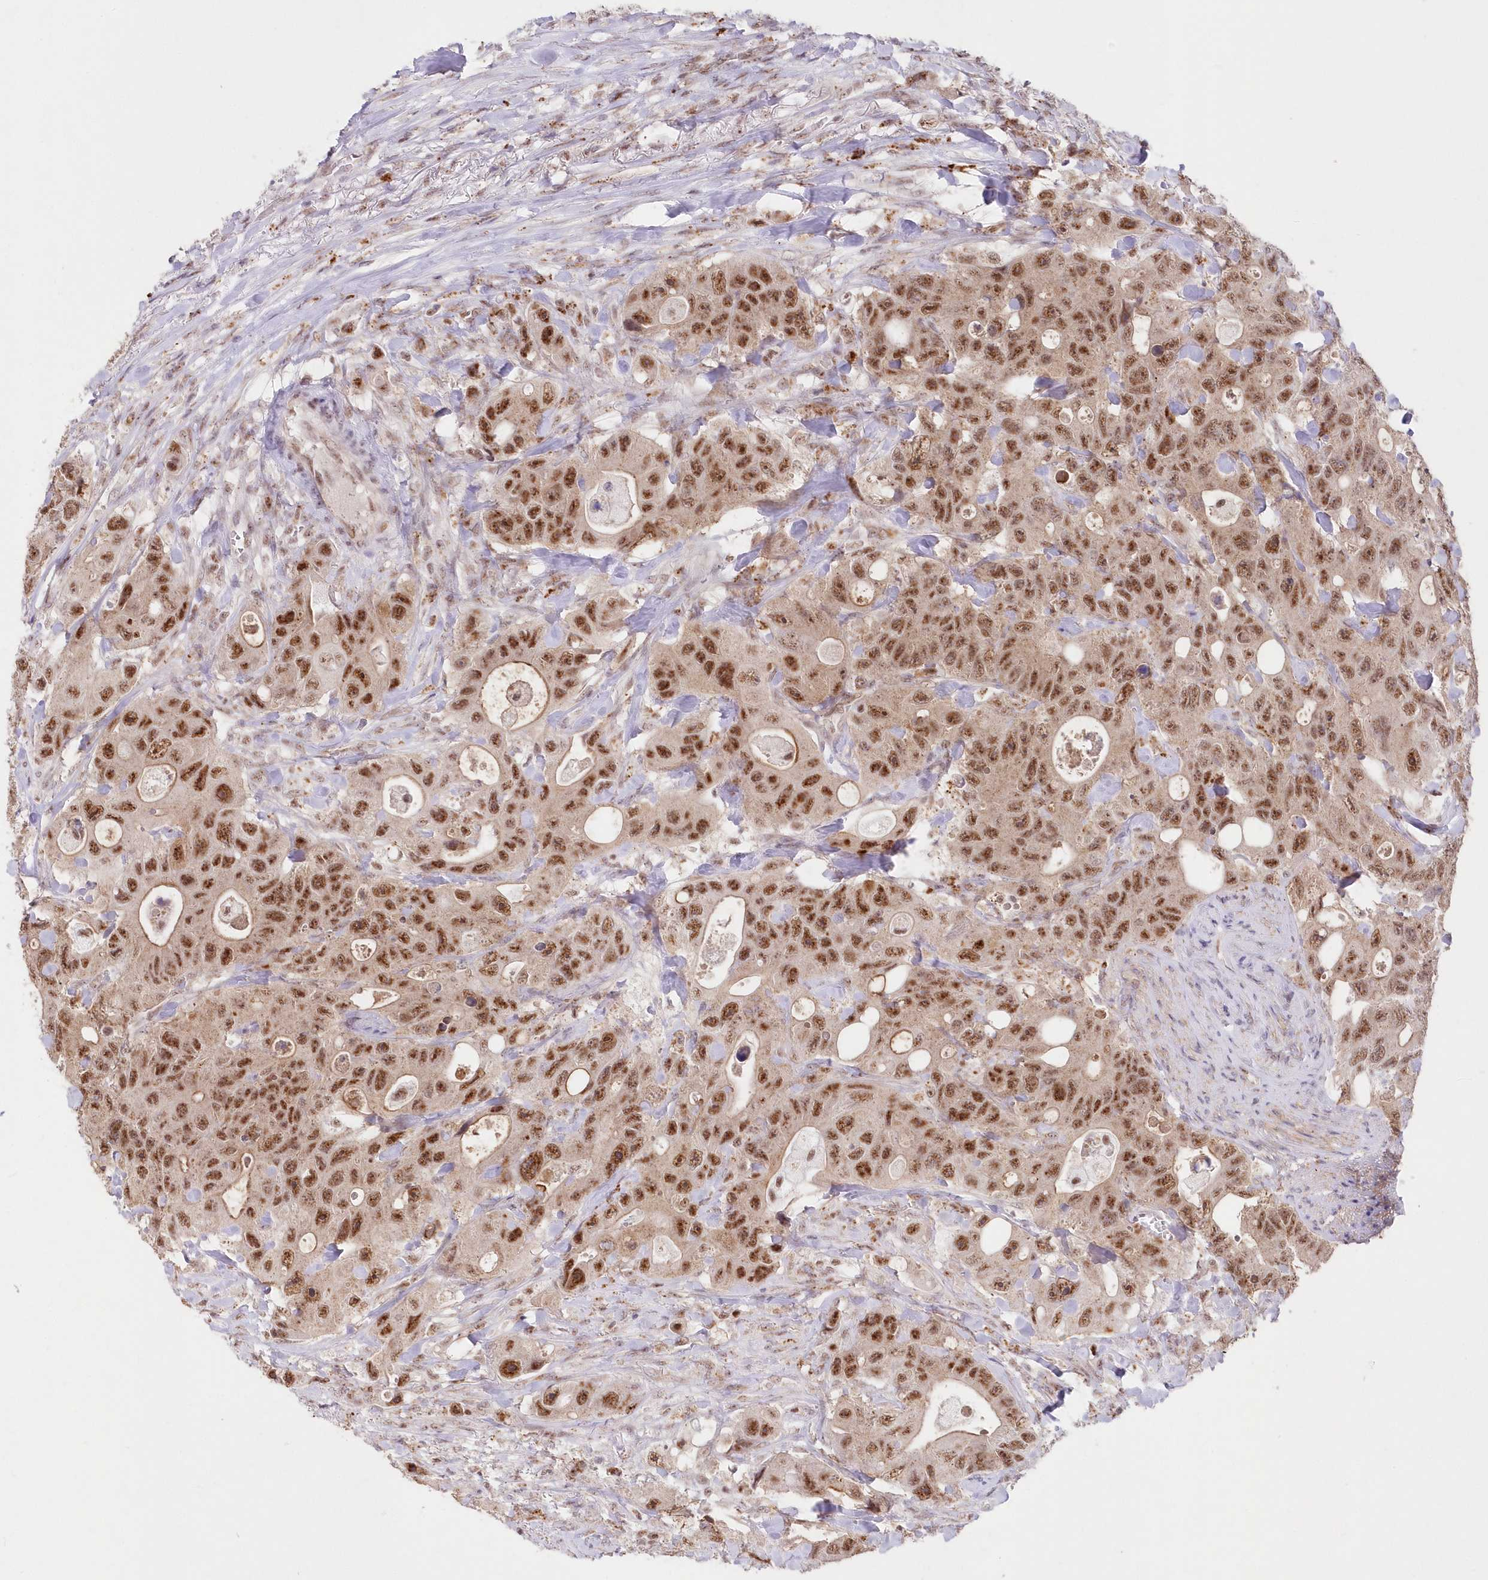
{"staining": {"intensity": "strong", "quantity": ">75%", "location": "nuclear"}, "tissue": "colorectal cancer", "cell_type": "Tumor cells", "image_type": "cancer", "snomed": [{"axis": "morphology", "description": "Adenocarcinoma, NOS"}, {"axis": "topography", "description": "Colon"}], "caption": "Colorectal cancer (adenocarcinoma) stained with a protein marker displays strong staining in tumor cells.", "gene": "RBM27", "patient": {"sex": "female", "age": 46}}